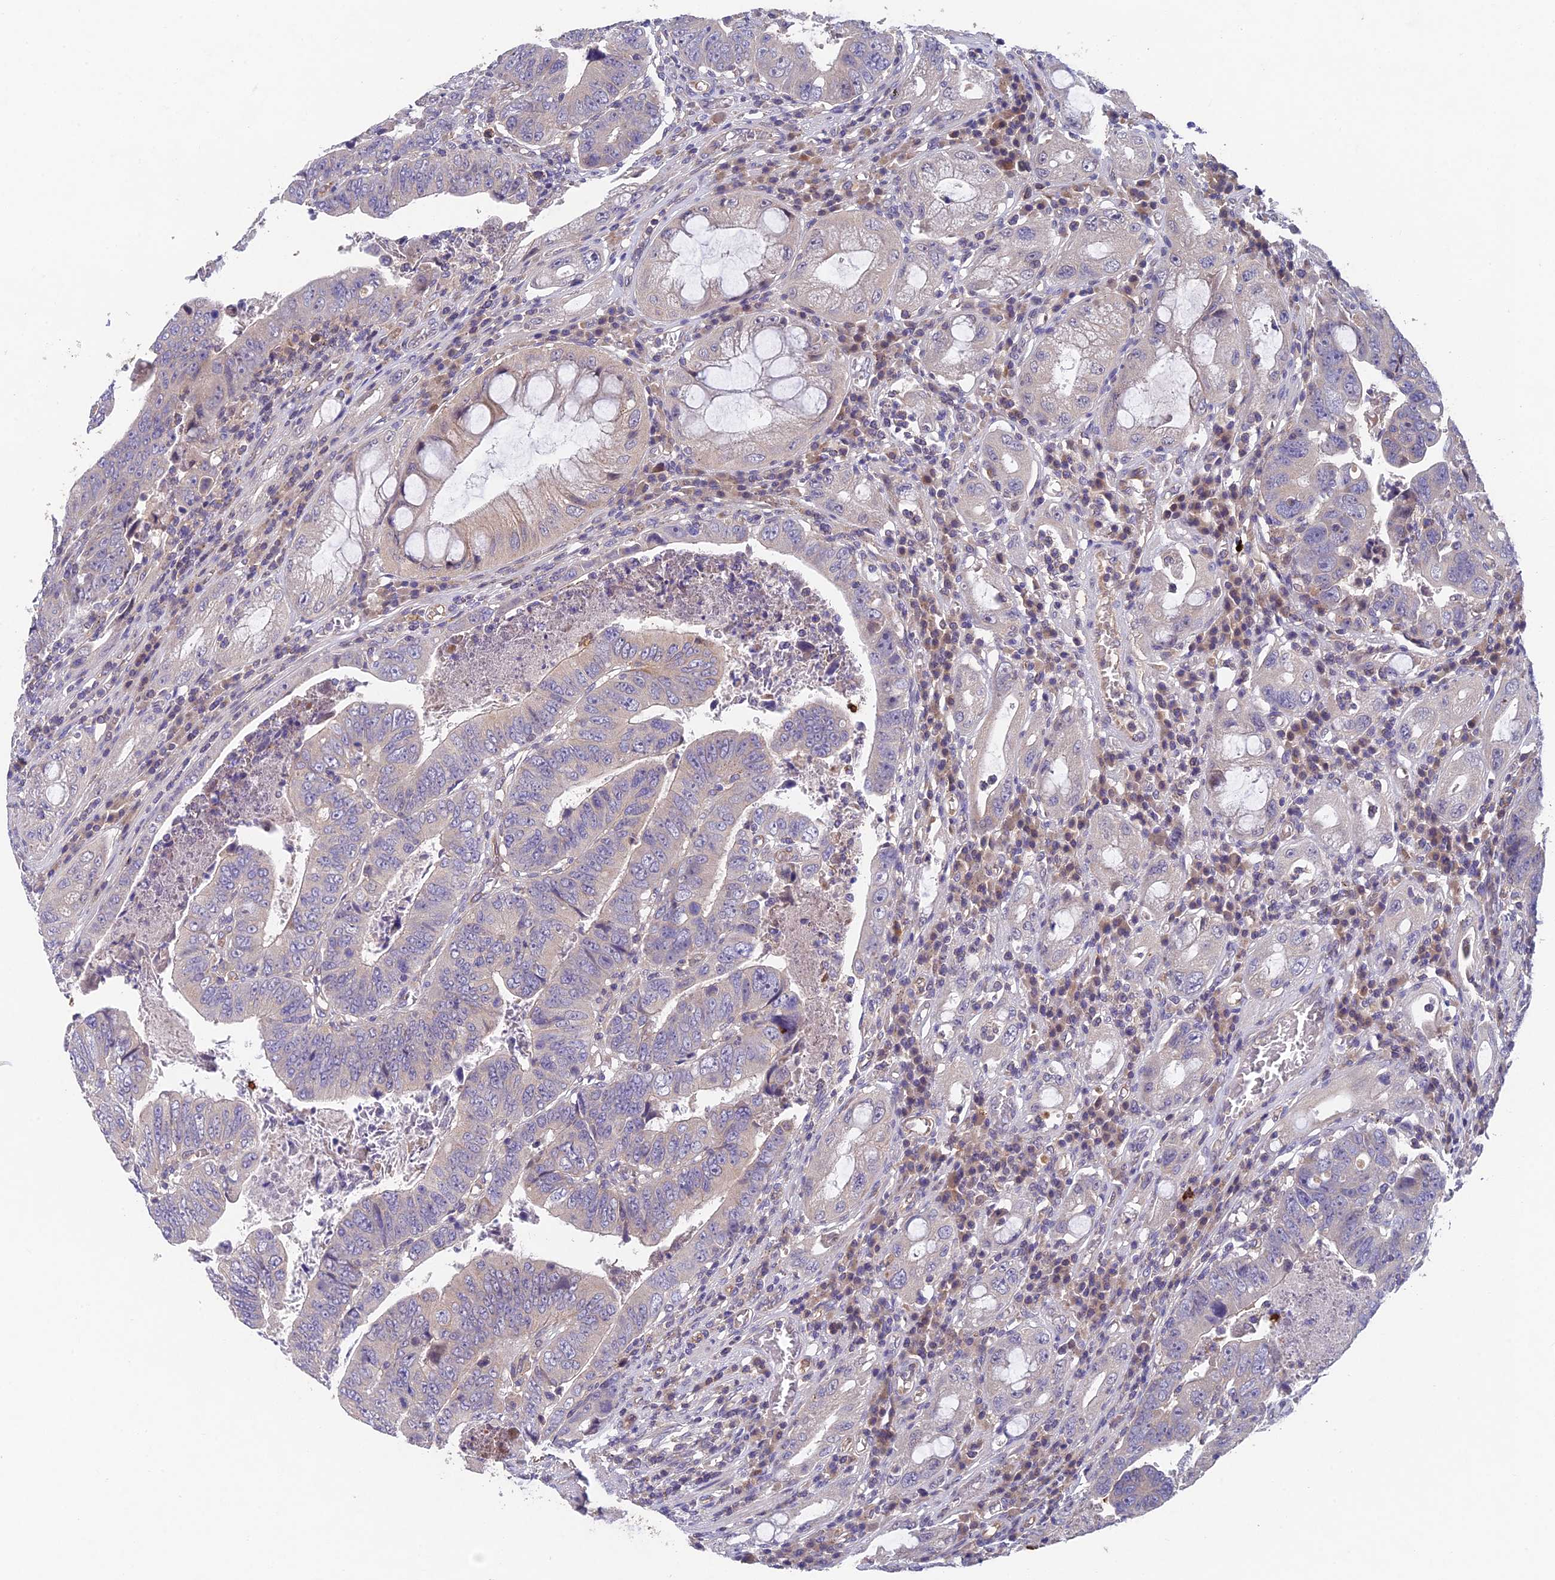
{"staining": {"intensity": "negative", "quantity": "none", "location": "none"}, "tissue": "colorectal cancer", "cell_type": "Tumor cells", "image_type": "cancer", "snomed": [{"axis": "morphology", "description": "Normal tissue, NOS"}, {"axis": "morphology", "description": "Adenocarcinoma, NOS"}, {"axis": "topography", "description": "Rectum"}], "caption": "An immunohistochemistry histopathology image of adenocarcinoma (colorectal) is shown. There is no staining in tumor cells of adenocarcinoma (colorectal). (DAB (3,3'-diaminobenzidine) IHC, high magnification).", "gene": "ADAMTS13", "patient": {"sex": "female", "age": 65}}